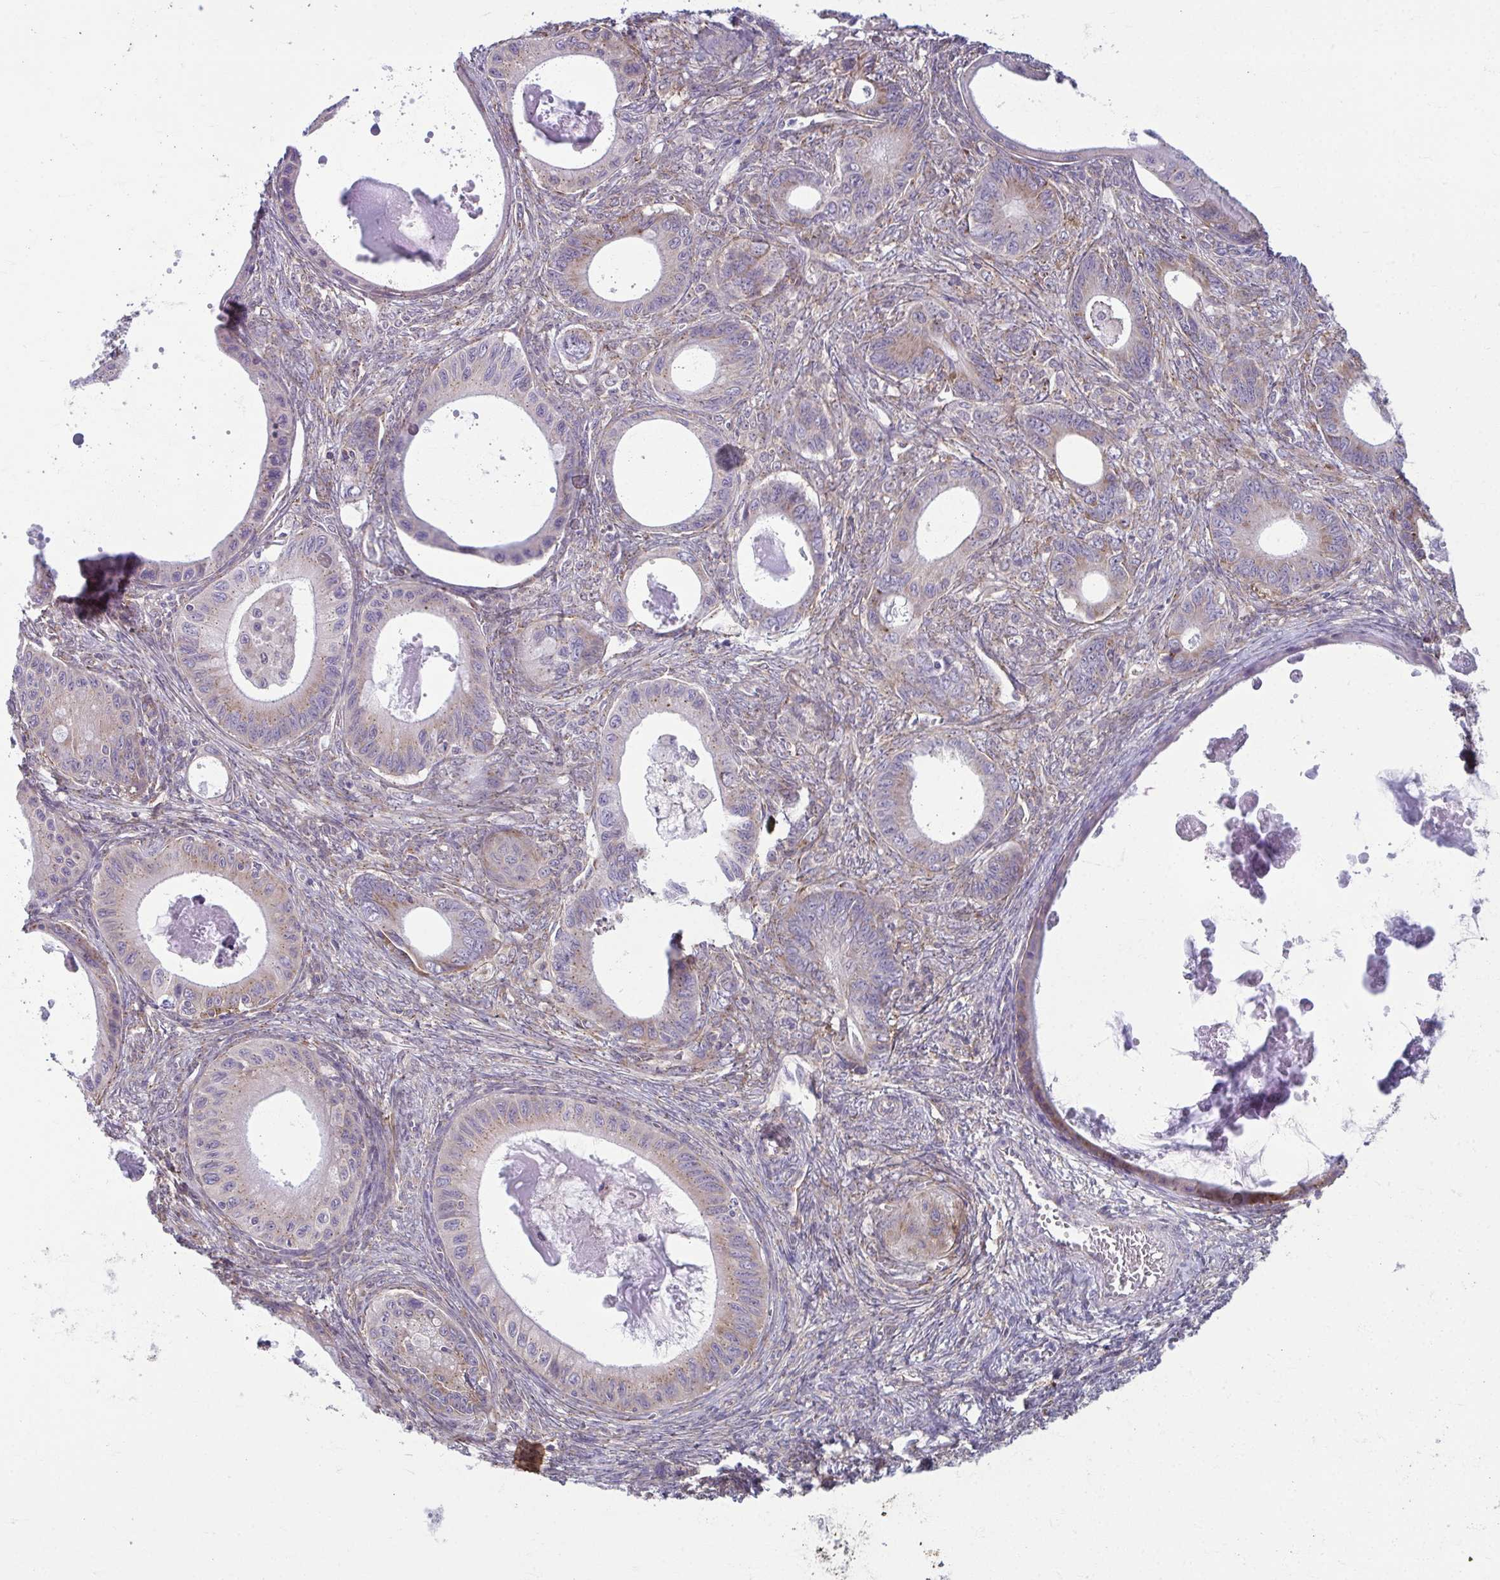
{"staining": {"intensity": "weak", "quantity": "<25%", "location": "cytoplasmic/membranous"}, "tissue": "ovarian cancer", "cell_type": "Tumor cells", "image_type": "cancer", "snomed": [{"axis": "morphology", "description": "Cystadenocarcinoma, mucinous, NOS"}, {"axis": "topography", "description": "Ovary"}], "caption": "This histopathology image is of ovarian cancer stained with immunohistochemistry (IHC) to label a protein in brown with the nuclei are counter-stained blue. There is no expression in tumor cells.", "gene": "TMEM108", "patient": {"sex": "female", "age": 64}}